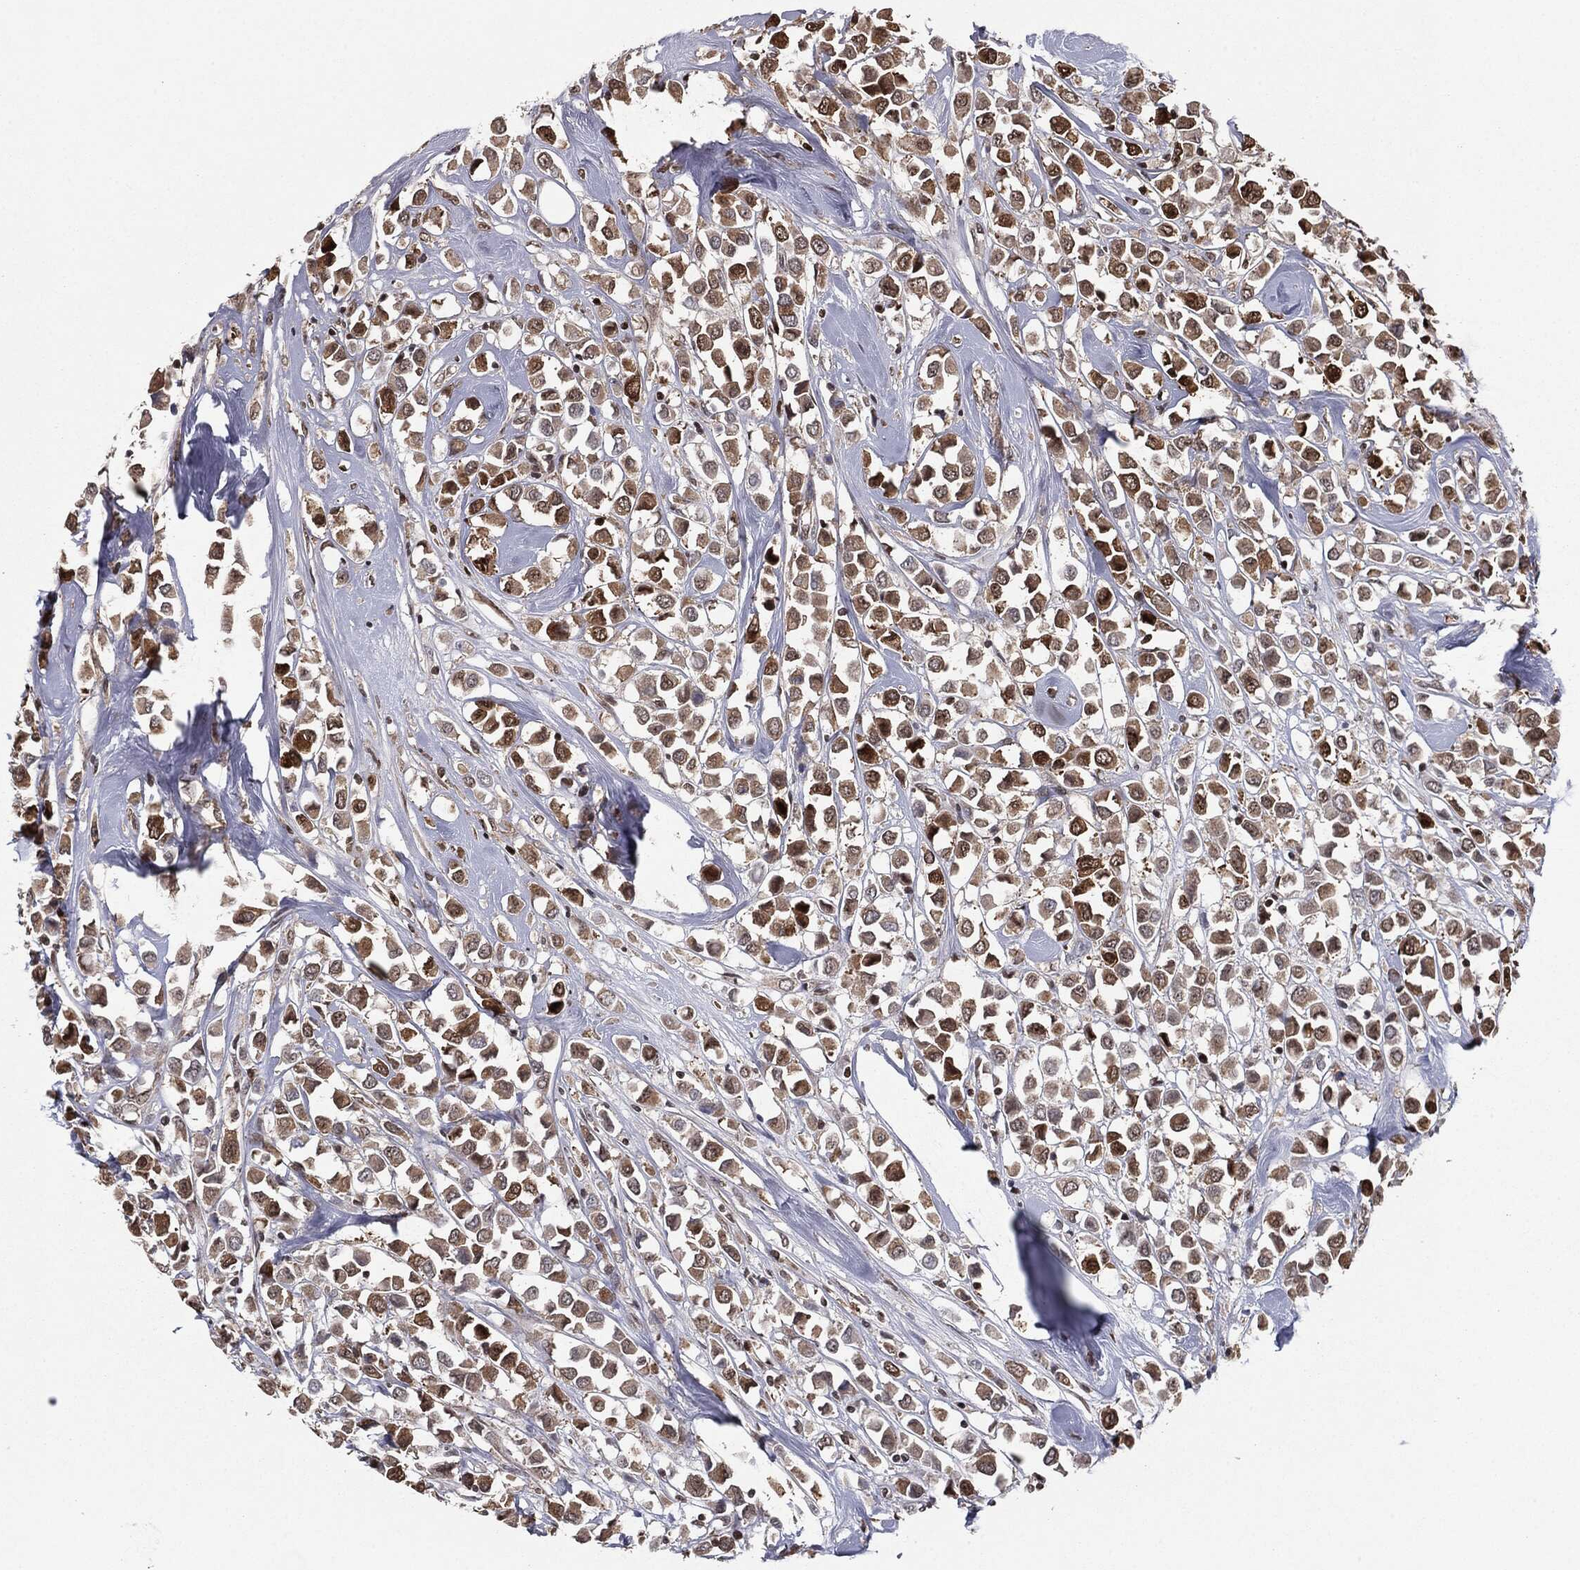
{"staining": {"intensity": "moderate", "quantity": ">75%", "location": "cytoplasmic/membranous"}, "tissue": "breast cancer", "cell_type": "Tumor cells", "image_type": "cancer", "snomed": [{"axis": "morphology", "description": "Duct carcinoma"}, {"axis": "topography", "description": "Breast"}], "caption": "Protein expression analysis of human breast intraductal carcinoma reveals moderate cytoplasmic/membranous expression in about >75% of tumor cells. The protein of interest is shown in brown color, while the nuclei are stained blue.", "gene": "CHCHD2", "patient": {"sex": "female", "age": 61}}